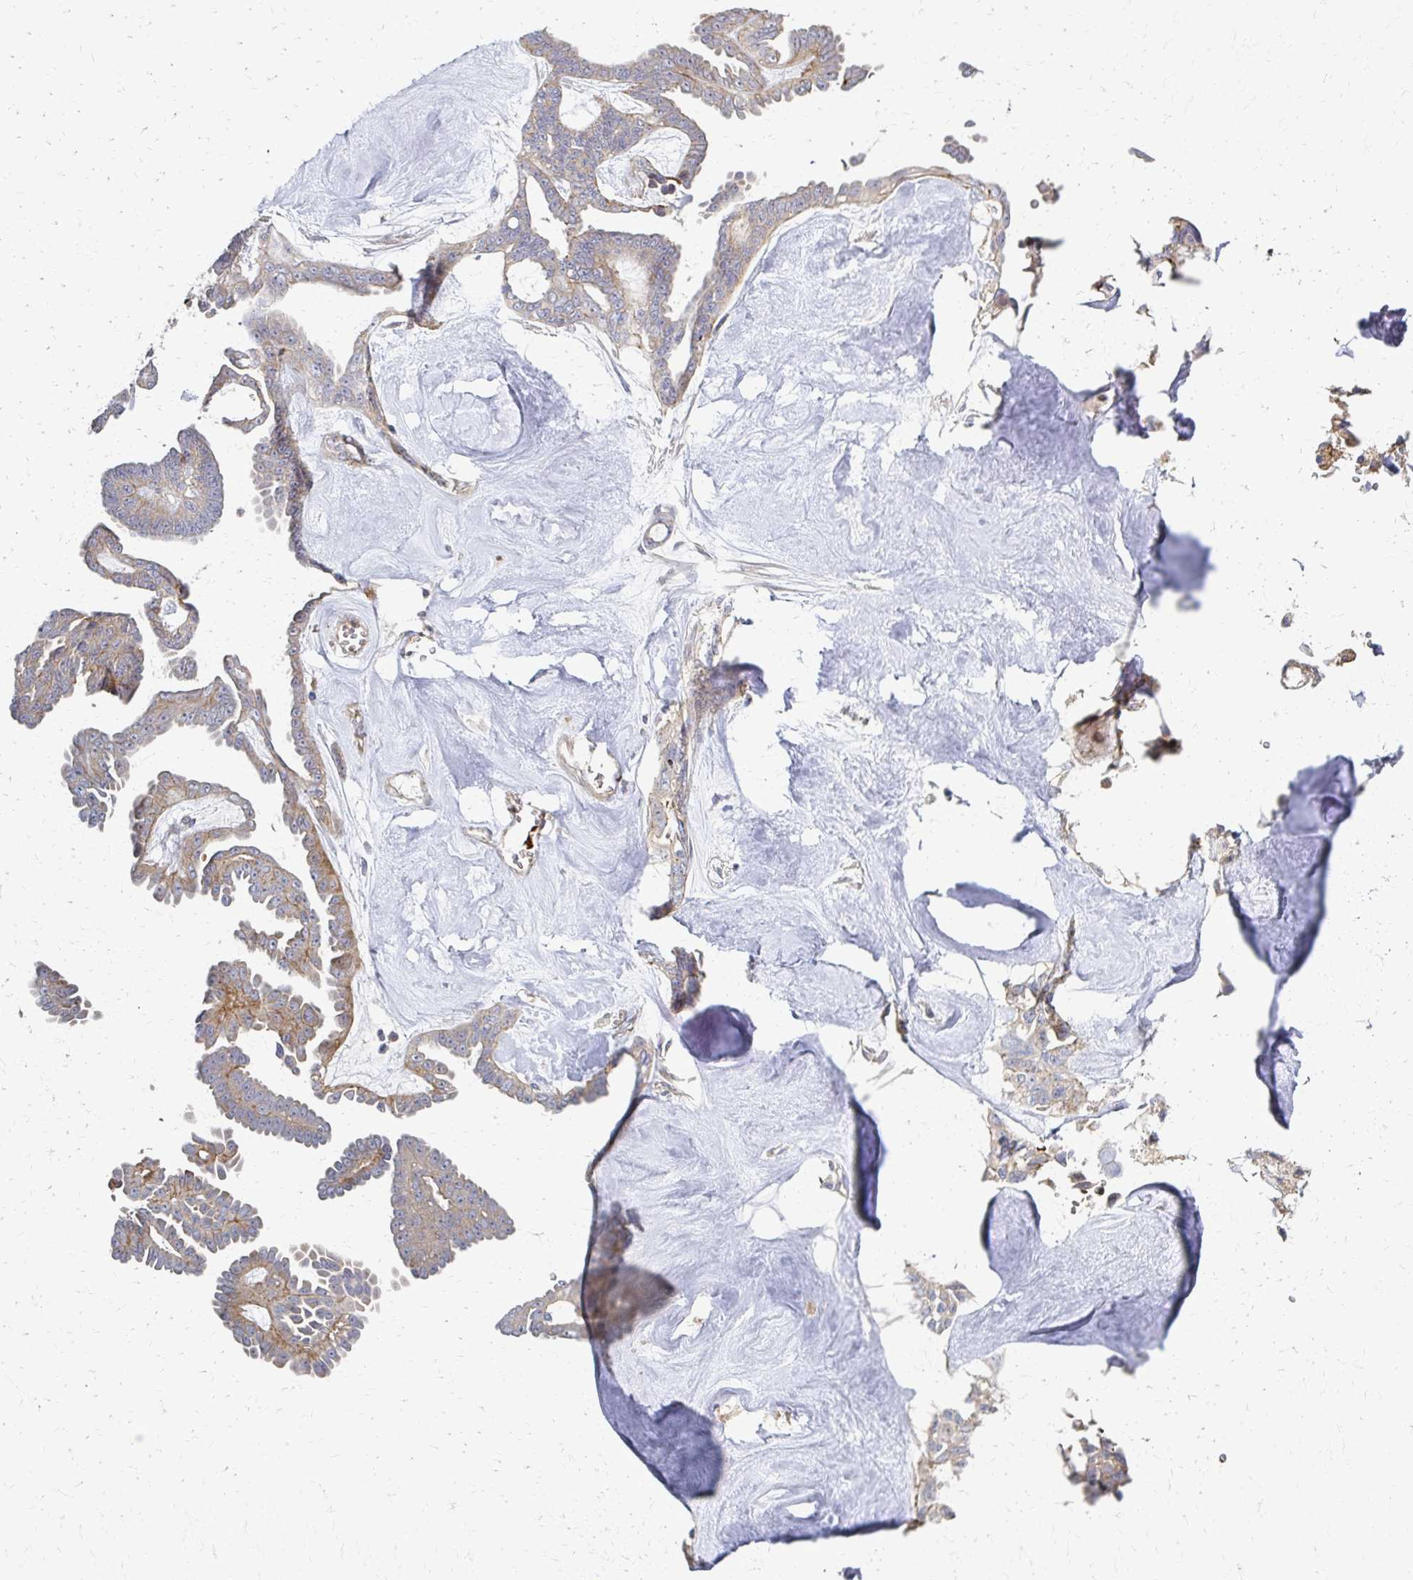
{"staining": {"intensity": "weak", "quantity": ">75%", "location": "cytoplasmic/membranous"}, "tissue": "ovarian cancer", "cell_type": "Tumor cells", "image_type": "cancer", "snomed": [{"axis": "morphology", "description": "Cystadenocarcinoma, serous, NOS"}, {"axis": "topography", "description": "Ovary"}], "caption": "The photomicrograph exhibits immunohistochemical staining of ovarian serous cystadenocarcinoma. There is weak cytoplasmic/membranous expression is seen in about >75% of tumor cells.", "gene": "SKA2", "patient": {"sex": "female", "age": 71}}